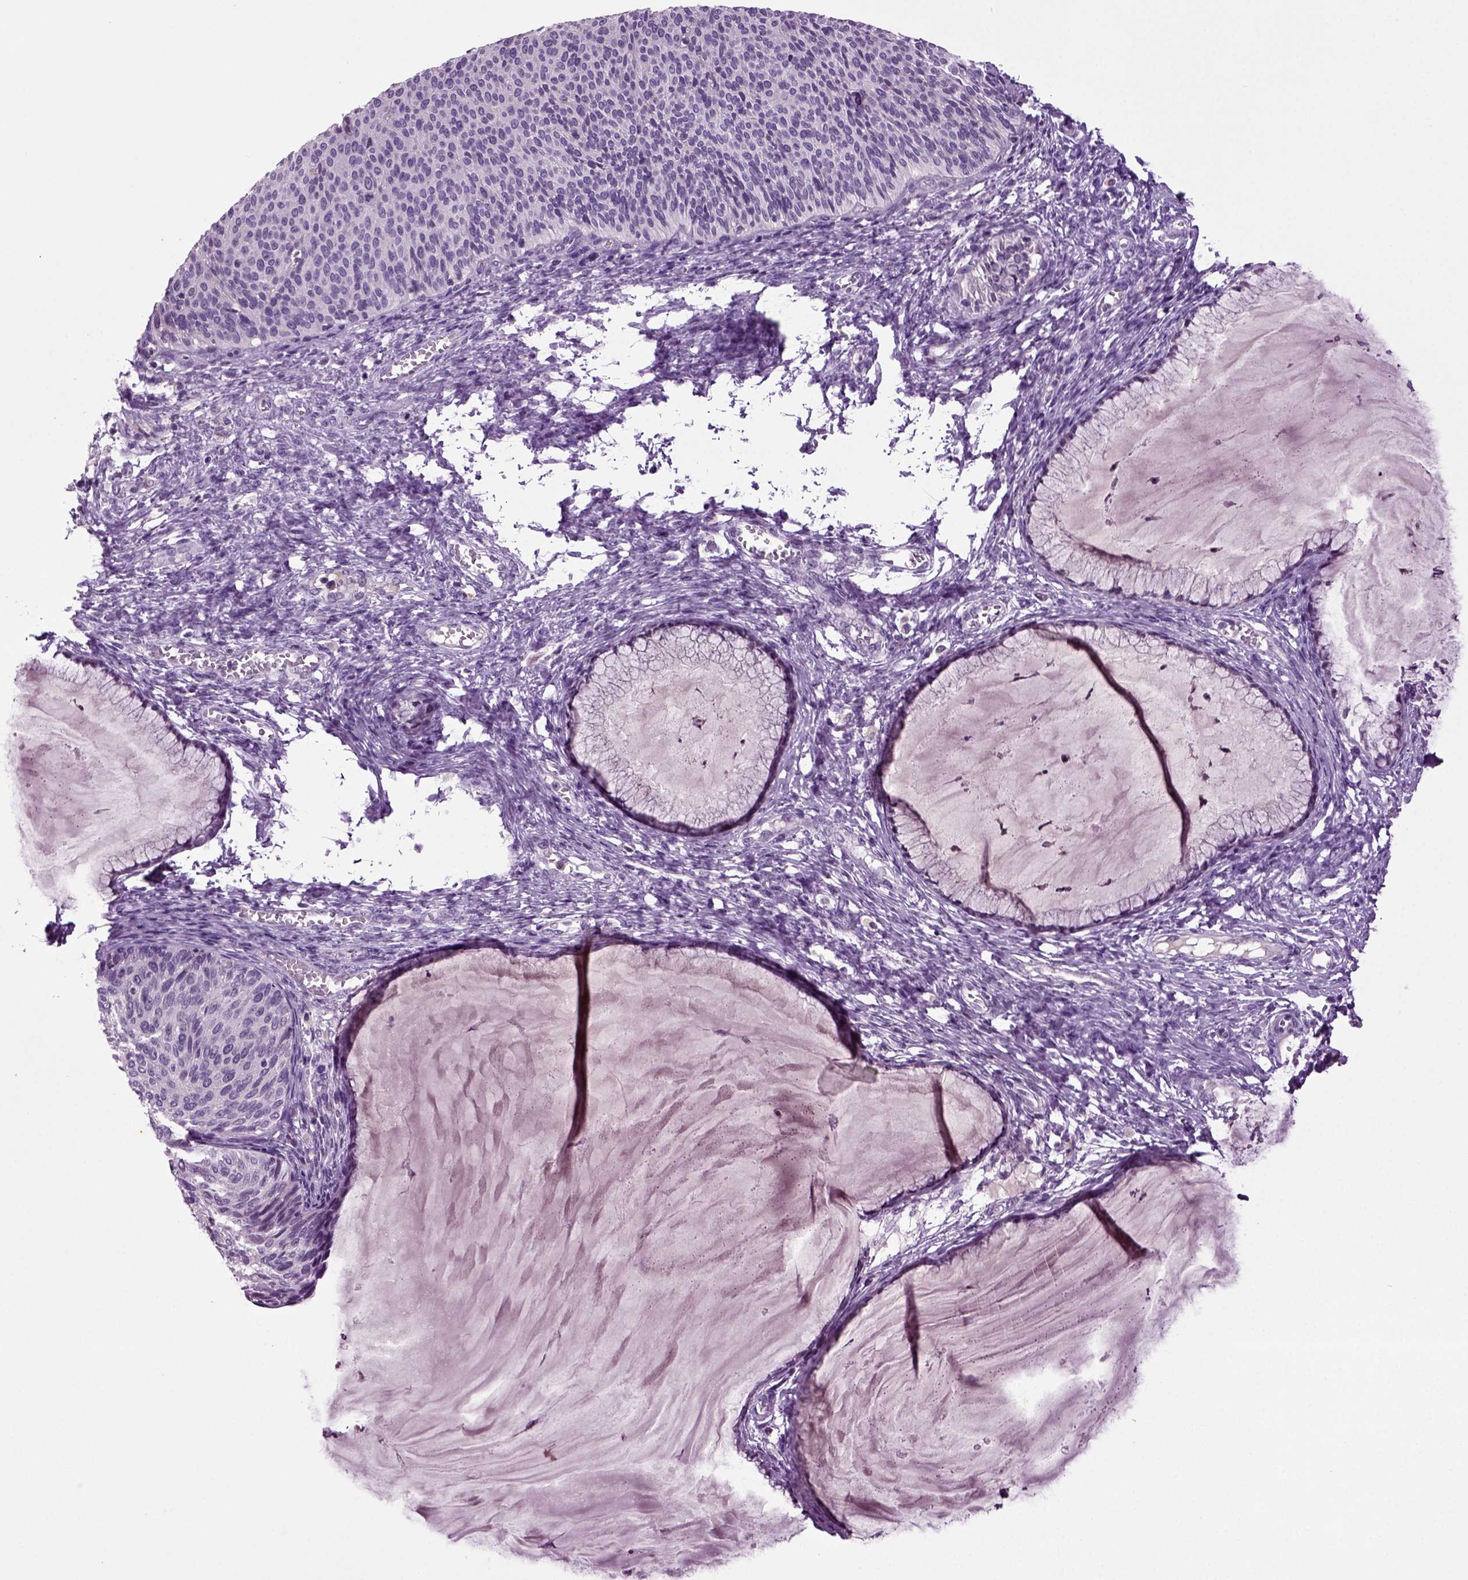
{"staining": {"intensity": "negative", "quantity": "none", "location": "none"}, "tissue": "cervical cancer", "cell_type": "Tumor cells", "image_type": "cancer", "snomed": [{"axis": "morphology", "description": "Squamous cell carcinoma, NOS"}, {"axis": "topography", "description": "Cervix"}], "caption": "An IHC micrograph of cervical cancer (squamous cell carcinoma) is shown. There is no staining in tumor cells of cervical cancer (squamous cell carcinoma).", "gene": "FGF11", "patient": {"sex": "female", "age": 36}}